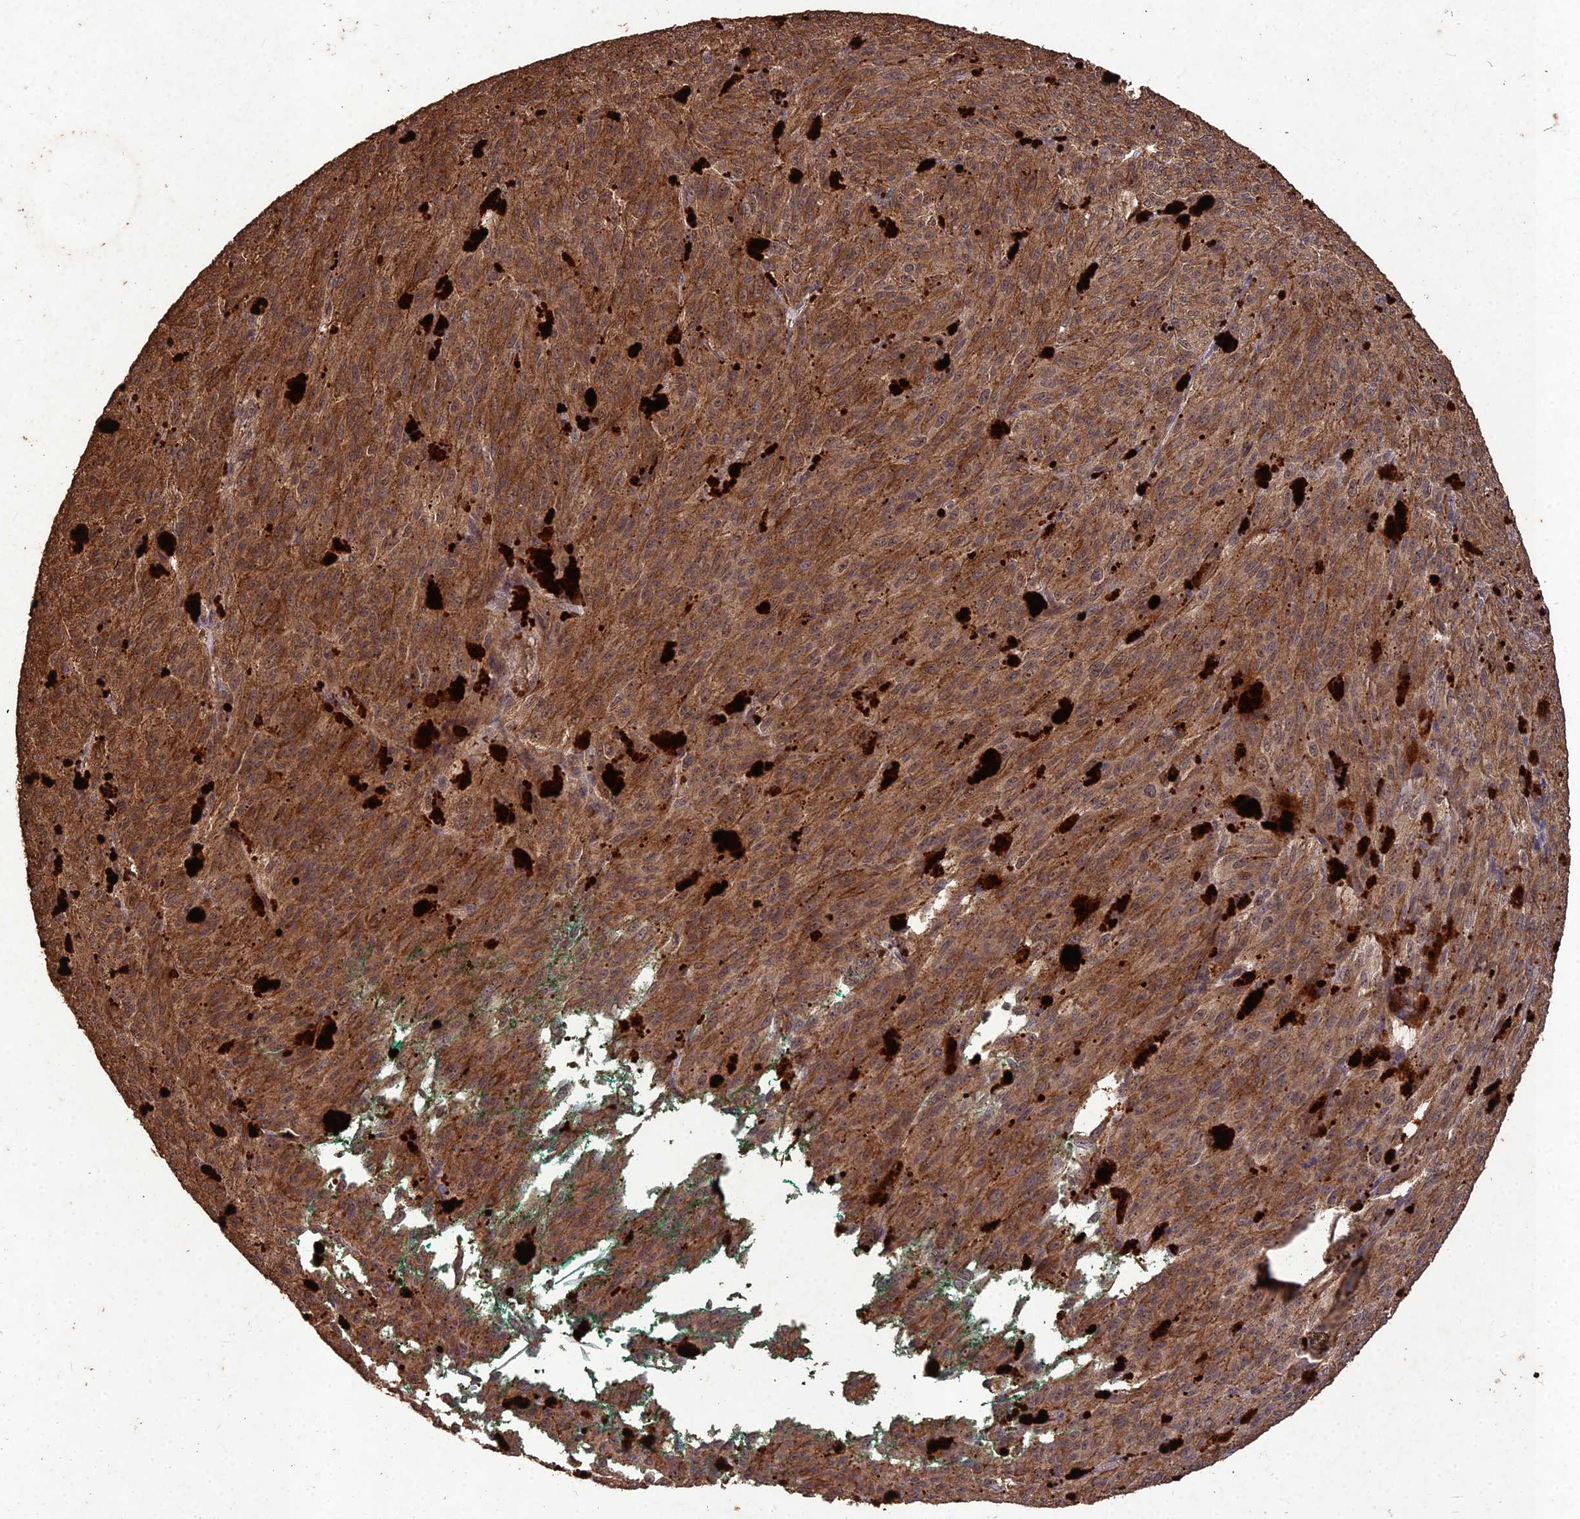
{"staining": {"intensity": "moderate", "quantity": ">75%", "location": "cytoplasmic/membranous"}, "tissue": "melanoma", "cell_type": "Tumor cells", "image_type": "cancer", "snomed": [{"axis": "morphology", "description": "Malignant melanoma, NOS"}, {"axis": "topography", "description": "Skin"}], "caption": "An immunohistochemistry image of tumor tissue is shown. Protein staining in brown shows moderate cytoplasmic/membranous positivity in malignant melanoma within tumor cells. The protein of interest is stained brown, and the nuclei are stained in blue (DAB (3,3'-diaminobenzidine) IHC with brightfield microscopy, high magnification).", "gene": "SYMPK", "patient": {"sex": "female", "age": 52}}